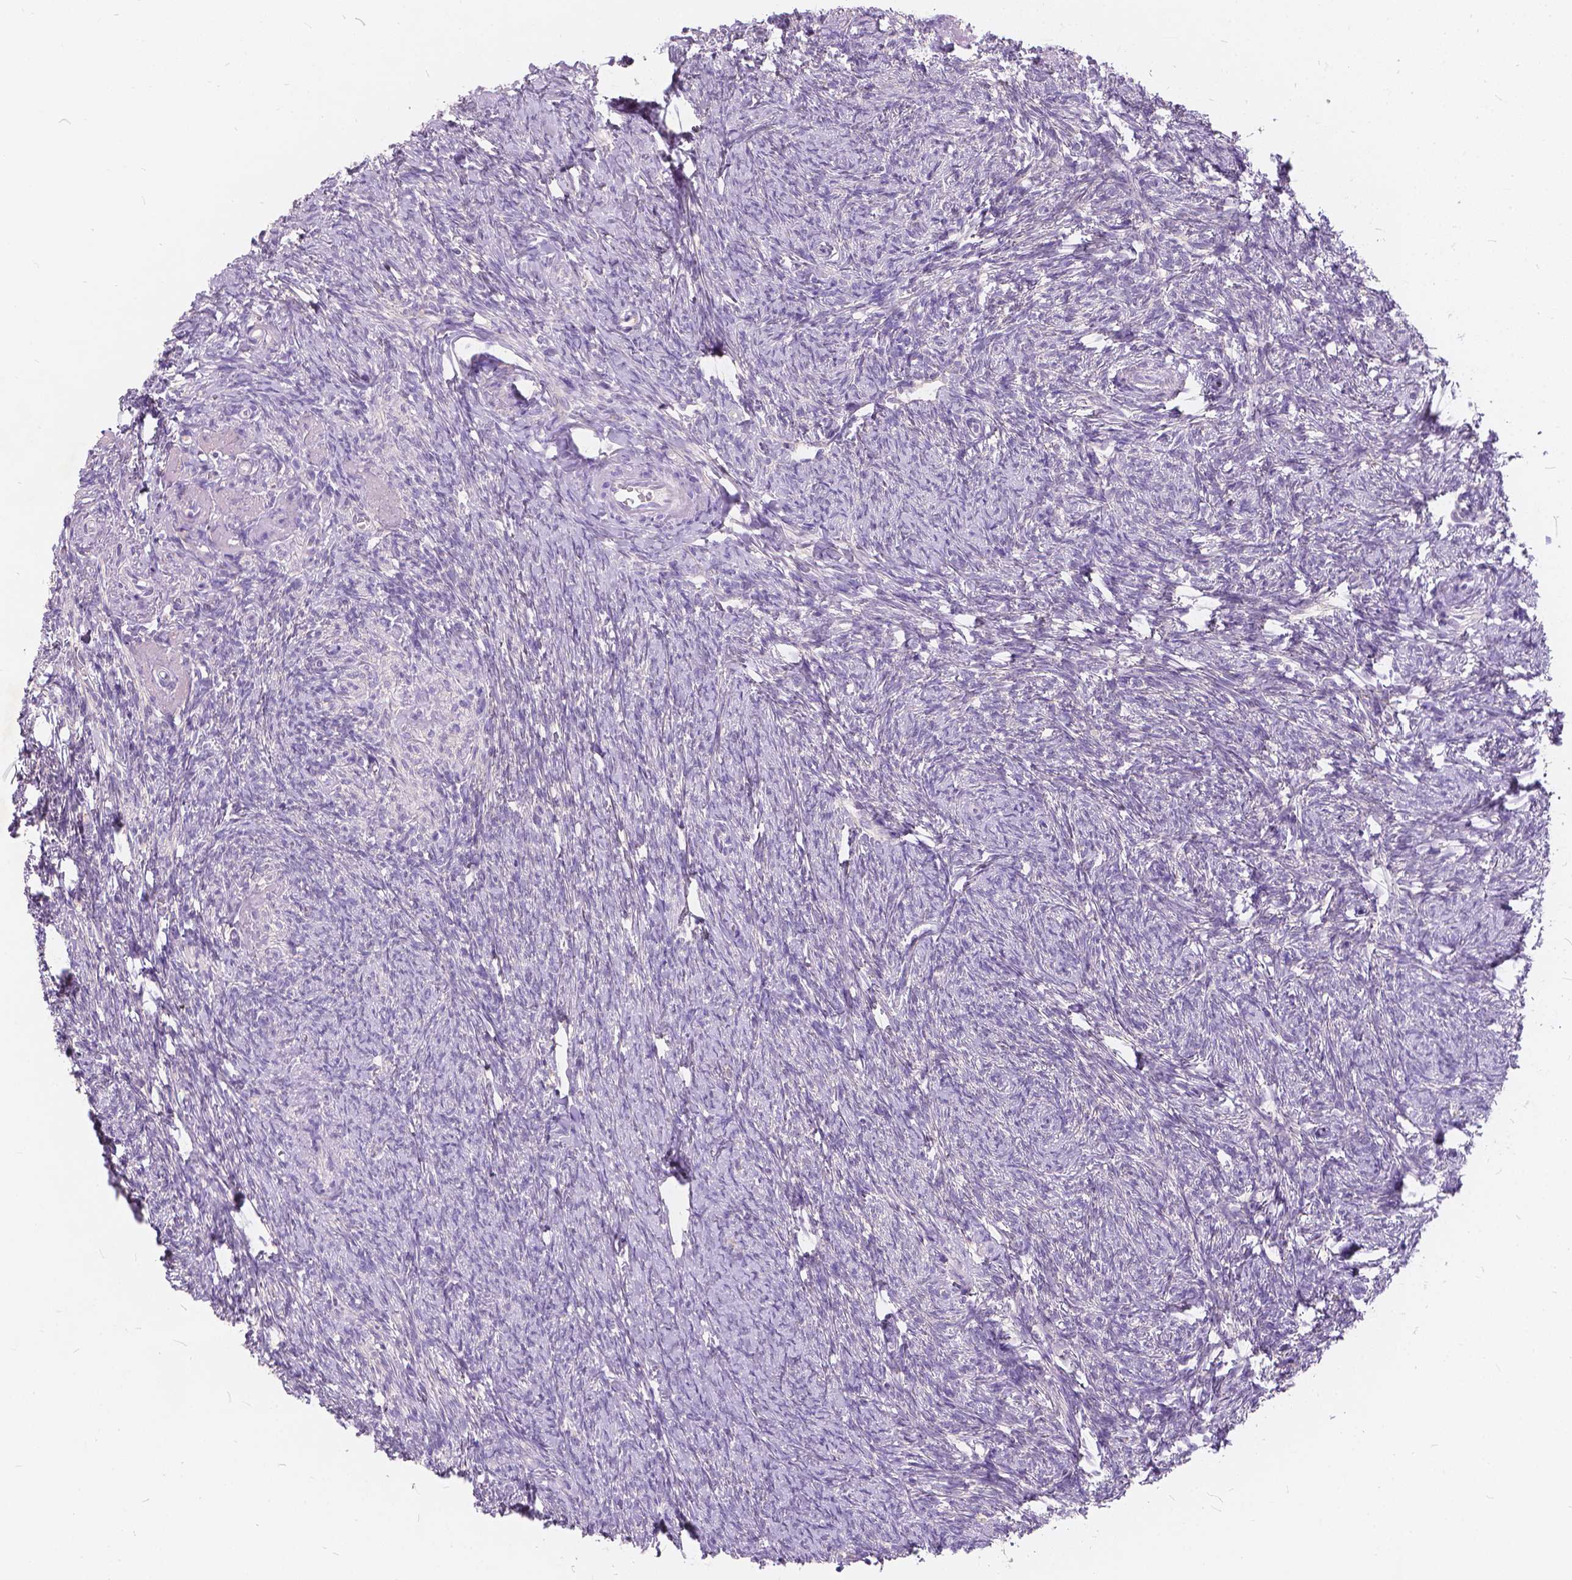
{"staining": {"intensity": "negative", "quantity": "none", "location": "none"}, "tissue": "ovary", "cell_type": "Ovarian stroma cells", "image_type": "normal", "snomed": [{"axis": "morphology", "description": "Normal tissue, NOS"}, {"axis": "topography", "description": "Ovary"}], "caption": "Ovary stained for a protein using immunohistochemistry demonstrates no positivity ovarian stroma cells.", "gene": "PEX11G", "patient": {"sex": "female", "age": 72}}